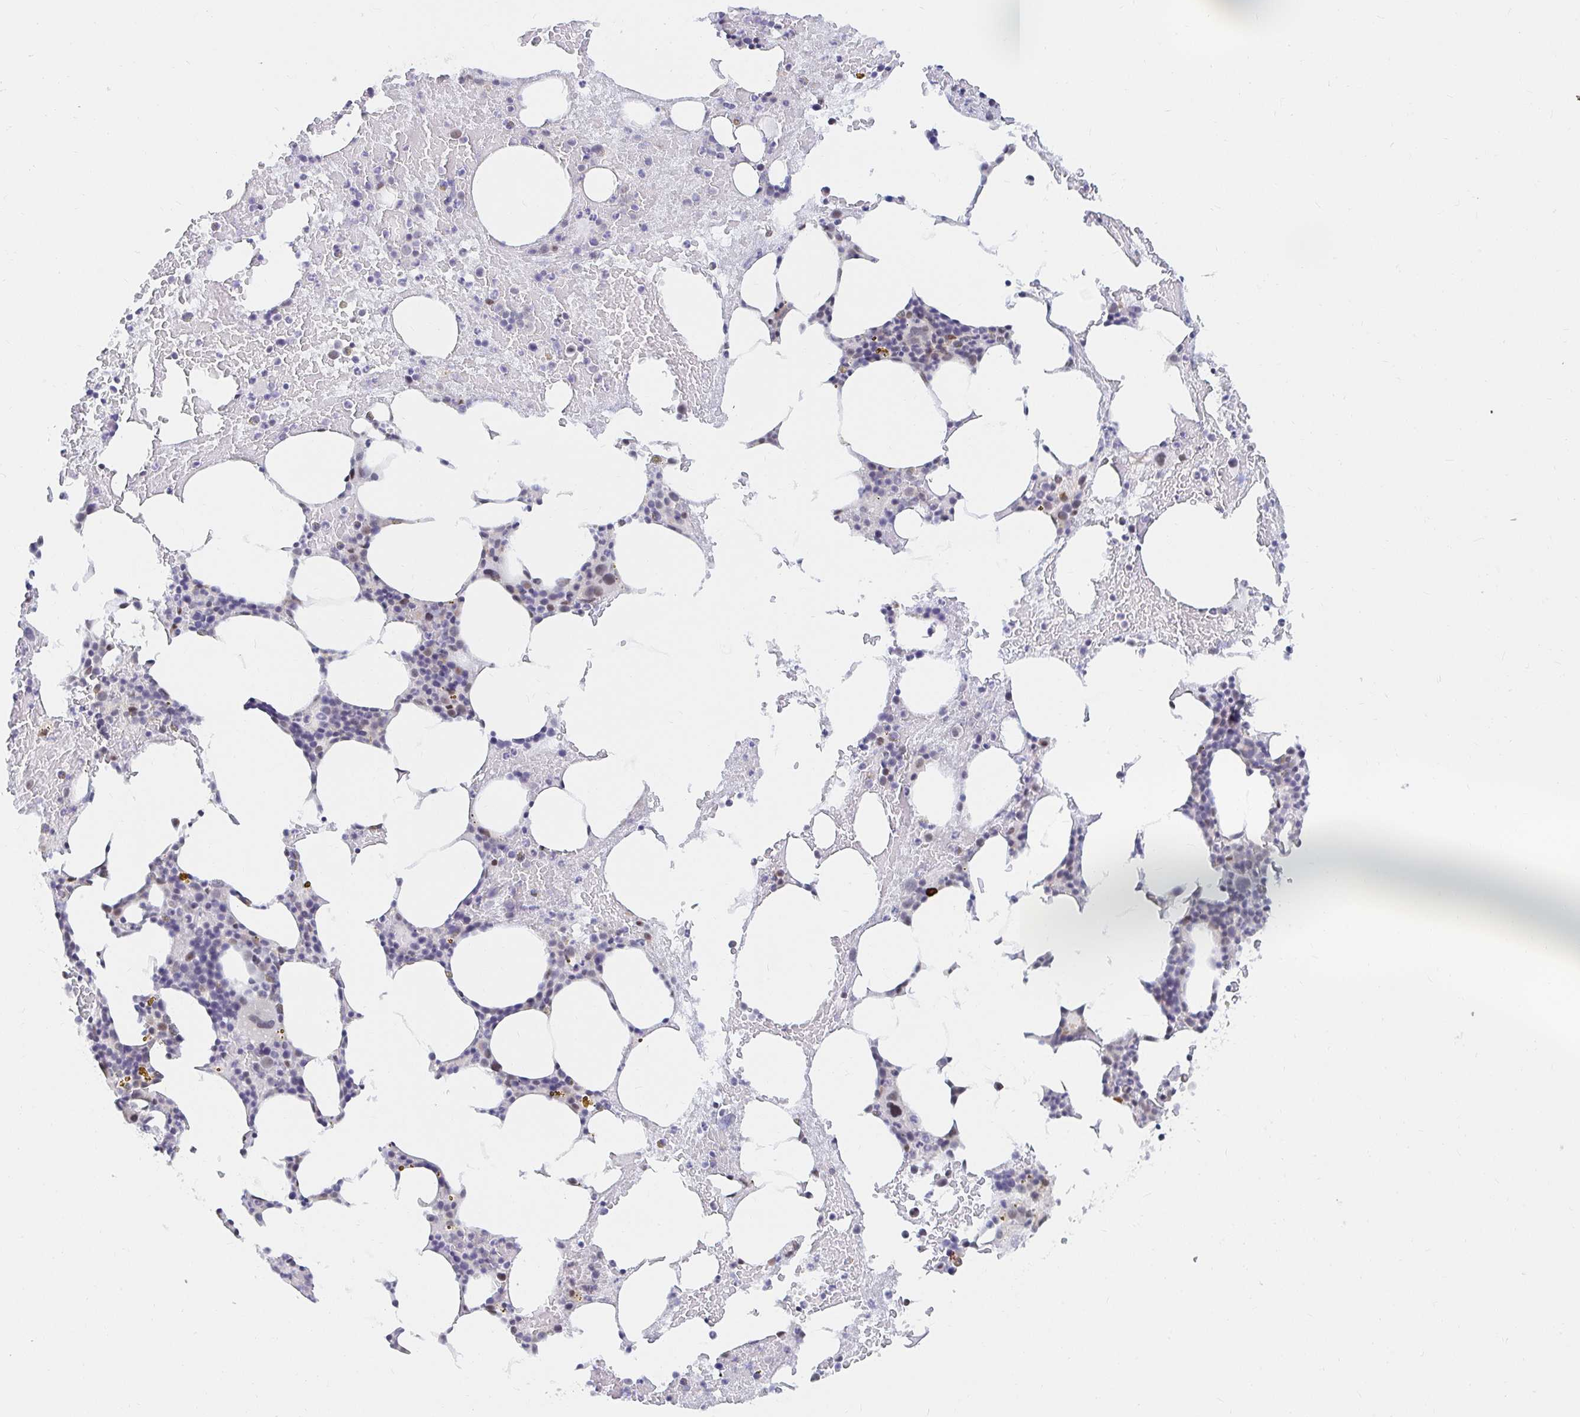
{"staining": {"intensity": "negative", "quantity": "none", "location": "none"}, "tissue": "bone marrow", "cell_type": "Hematopoietic cells", "image_type": "normal", "snomed": [{"axis": "morphology", "description": "Normal tissue, NOS"}, {"axis": "topography", "description": "Bone marrow"}], "caption": "A micrograph of bone marrow stained for a protein exhibits no brown staining in hematopoietic cells. Nuclei are stained in blue.", "gene": "COL28A1", "patient": {"sex": "female", "age": 62}}